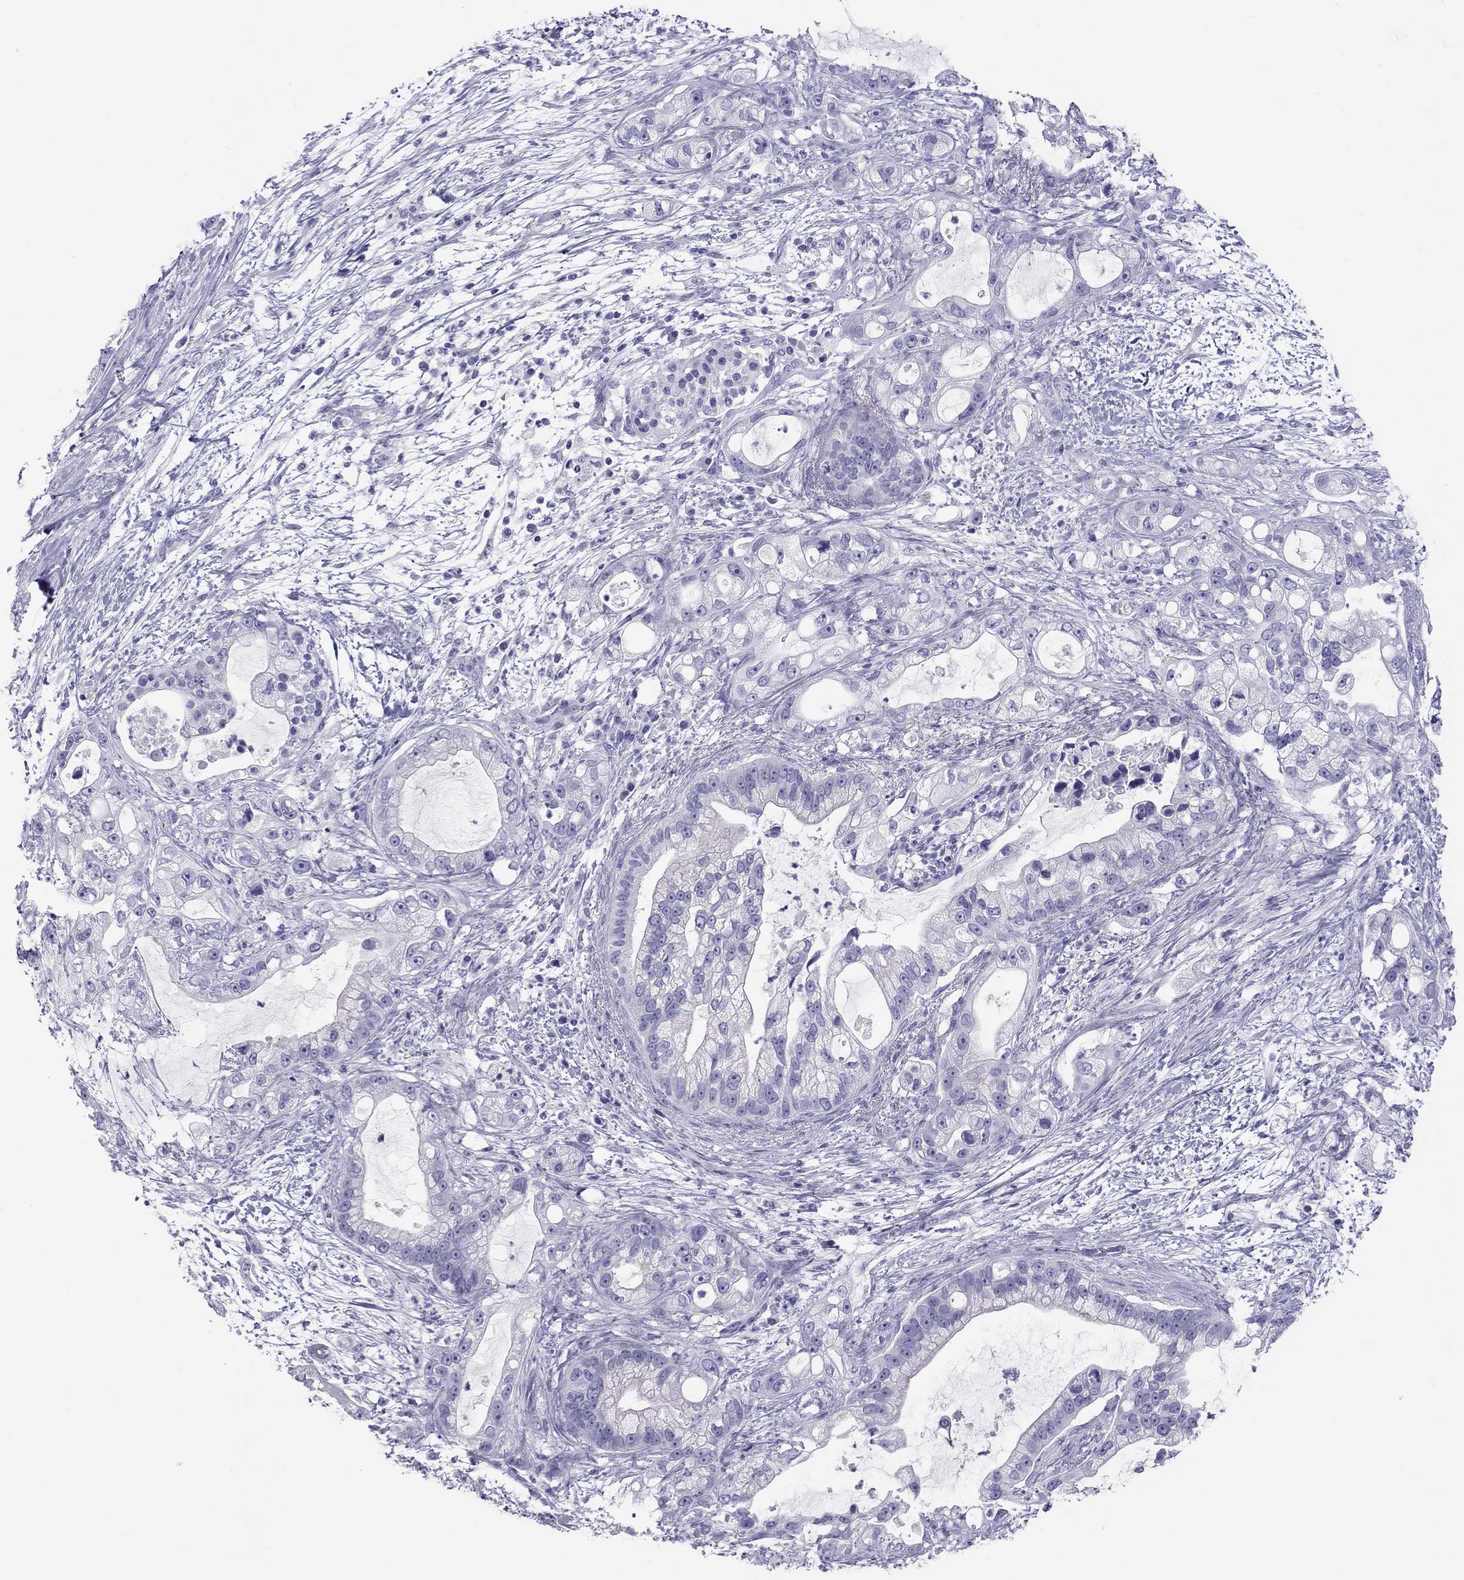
{"staining": {"intensity": "negative", "quantity": "none", "location": "none"}, "tissue": "pancreatic cancer", "cell_type": "Tumor cells", "image_type": "cancer", "snomed": [{"axis": "morphology", "description": "Adenocarcinoma, NOS"}, {"axis": "topography", "description": "Pancreas"}], "caption": "DAB (3,3'-diaminobenzidine) immunohistochemical staining of pancreatic cancer displays no significant staining in tumor cells.", "gene": "PSMB11", "patient": {"sex": "female", "age": 69}}